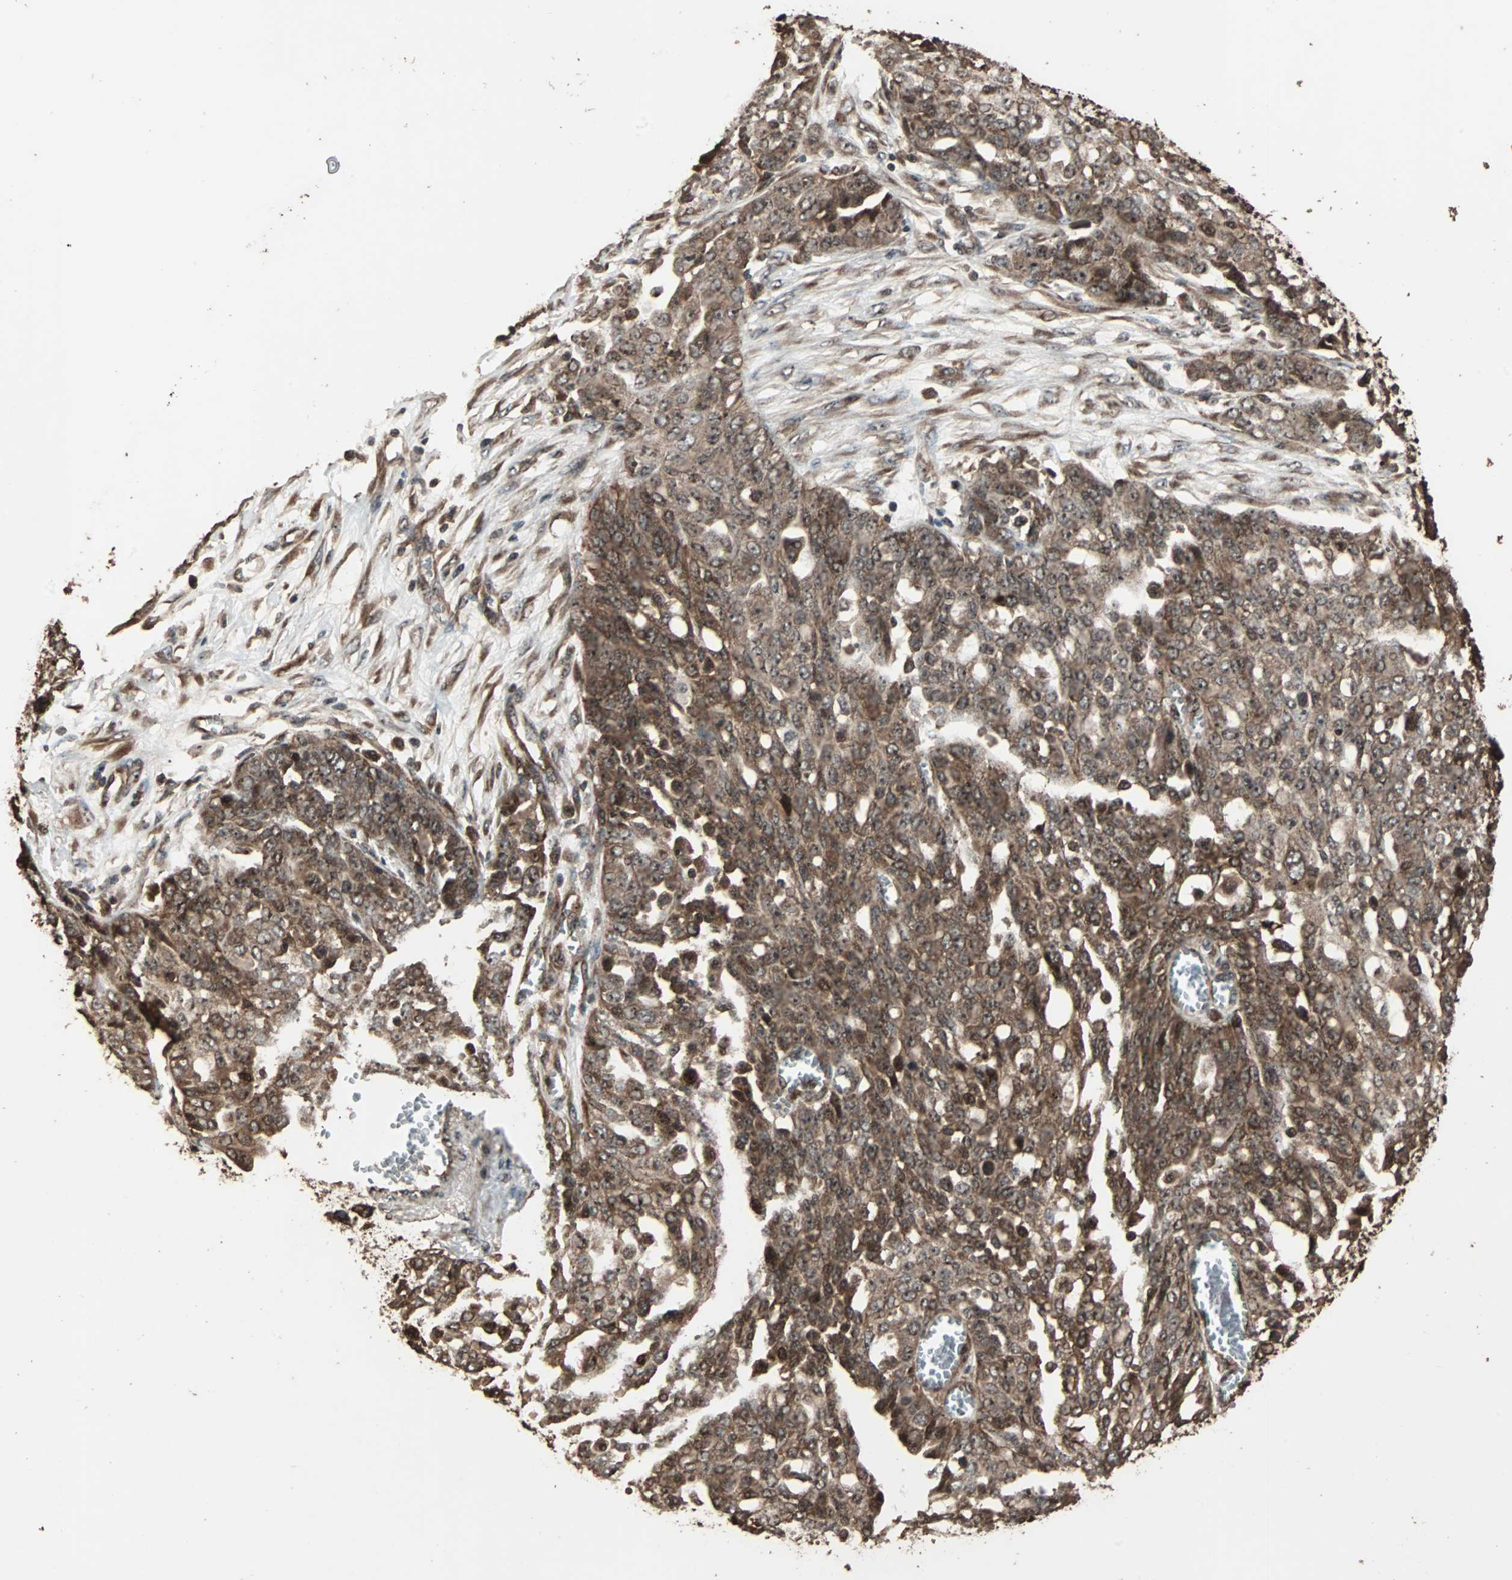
{"staining": {"intensity": "moderate", "quantity": ">75%", "location": "cytoplasmic/membranous"}, "tissue": "ovarian cancer", "cell_type": "Tumor cells", "image_type": "cancer", "snomed": [{"axis": "morphology", "description": "Cystadenocarcinoma, serous, NOS"}, {"axis": "topography", "description": "Soft tissue"}, {"axis": "topography", "description": "Ovary"}], "caption": "DAB (3,3'-diaminobenzidine) immunohistochemical staining of human ovarian cancer reveals moderate cytoplasmic/membranous protein staining in about >75% of tumor cells.", "gene": "LAMTOR5", "patient": {"sex": "female", "age": 57}}